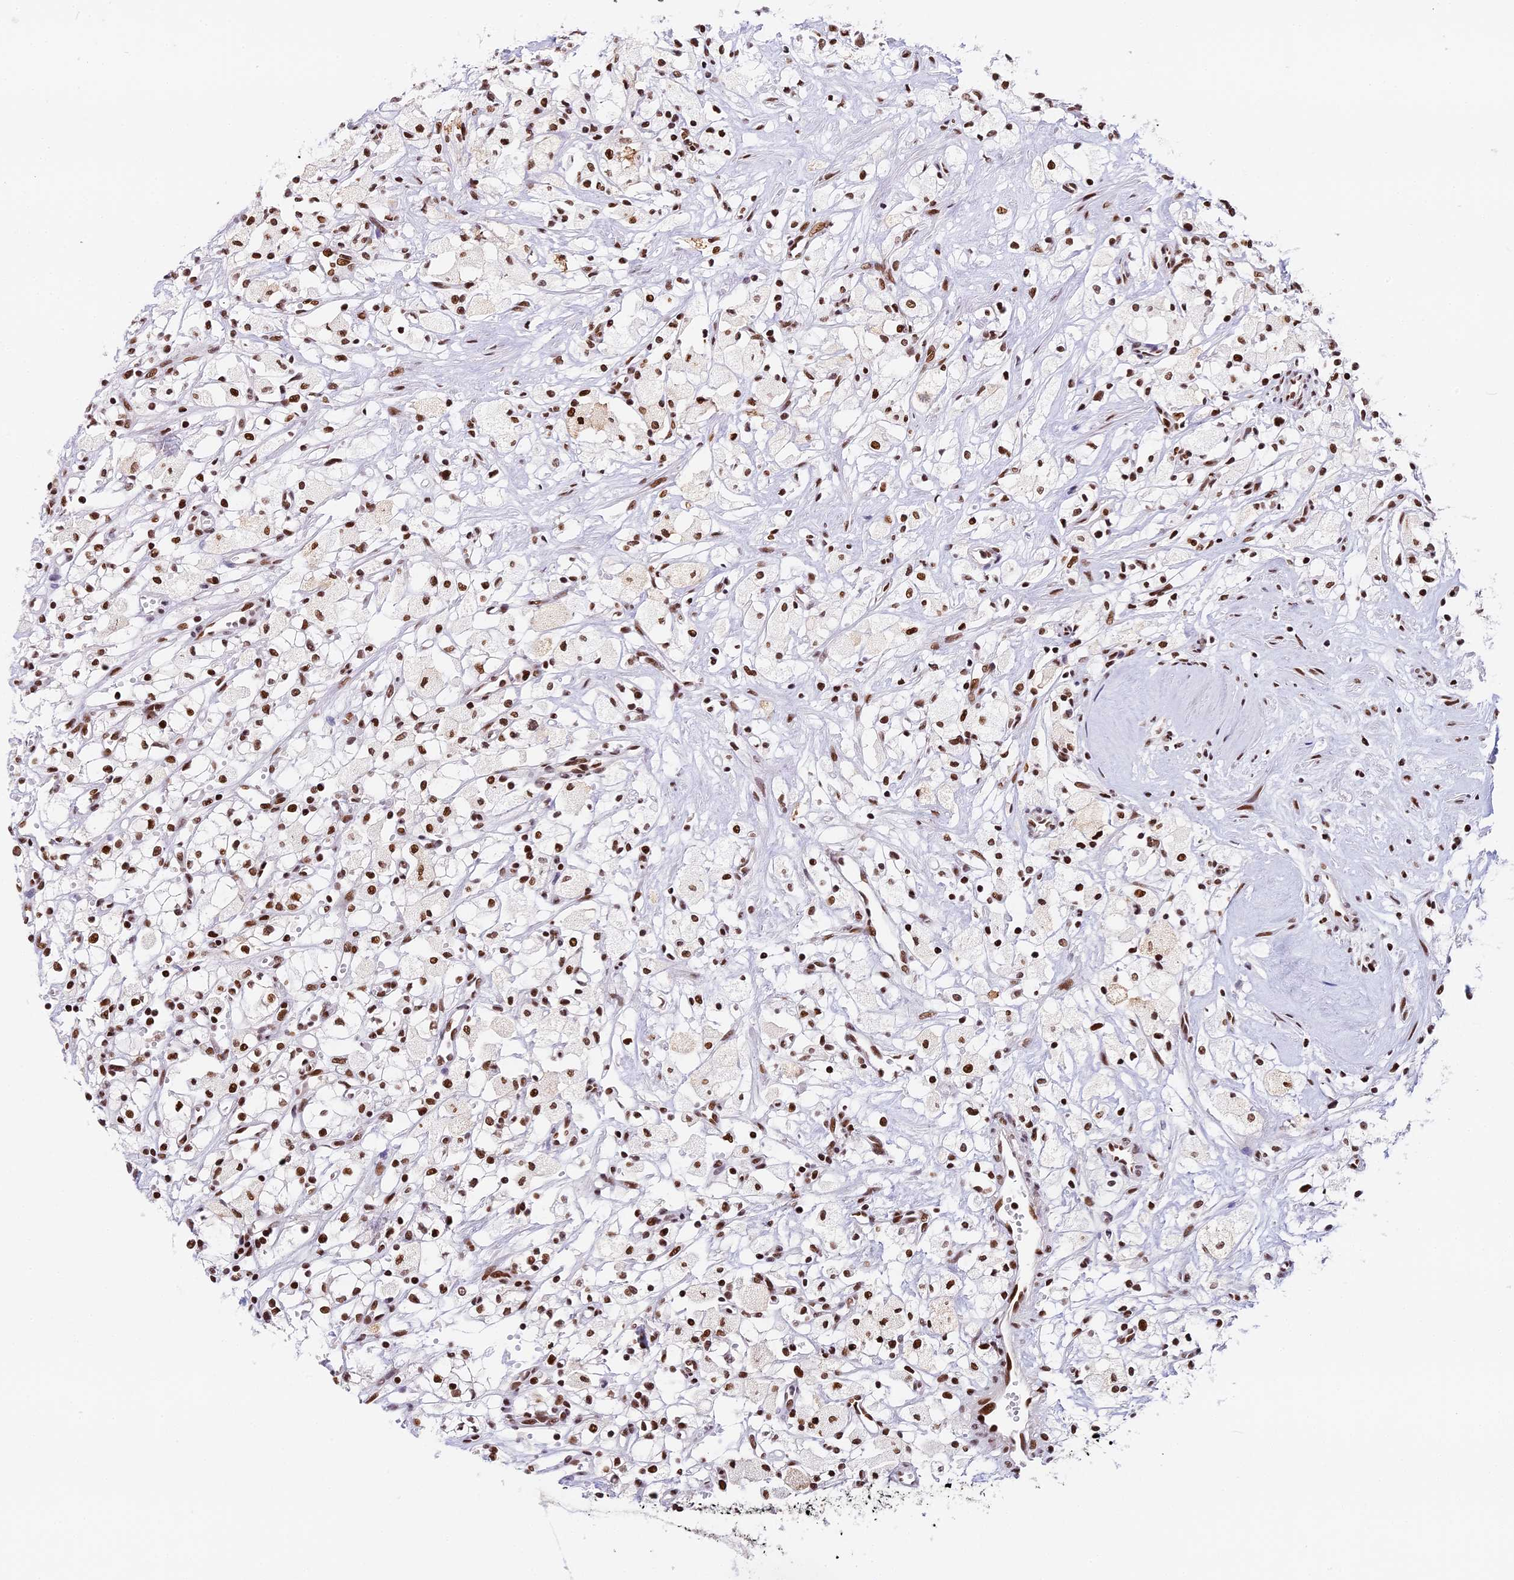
{"staining": {"intensity": "strong", "quantity": ">75%", "location": "nuclear"}, "tissue": "renal cancer", "cell_type": "Tumor cells", "image_type": "cancer", "snomed": [{"axis": "morphology", "description": "Adenocarcinoma, NOS"}, {"axis": "topography", "description": "Kidney"}], "caption": "Human renal cancer (adenocarcinoma) stained with a brown dye exhibits strong nuclear positive staining in about >75% of tumor cells.", "gene": "SBNO1", "patient": {"sex": "male", "age": 59}}